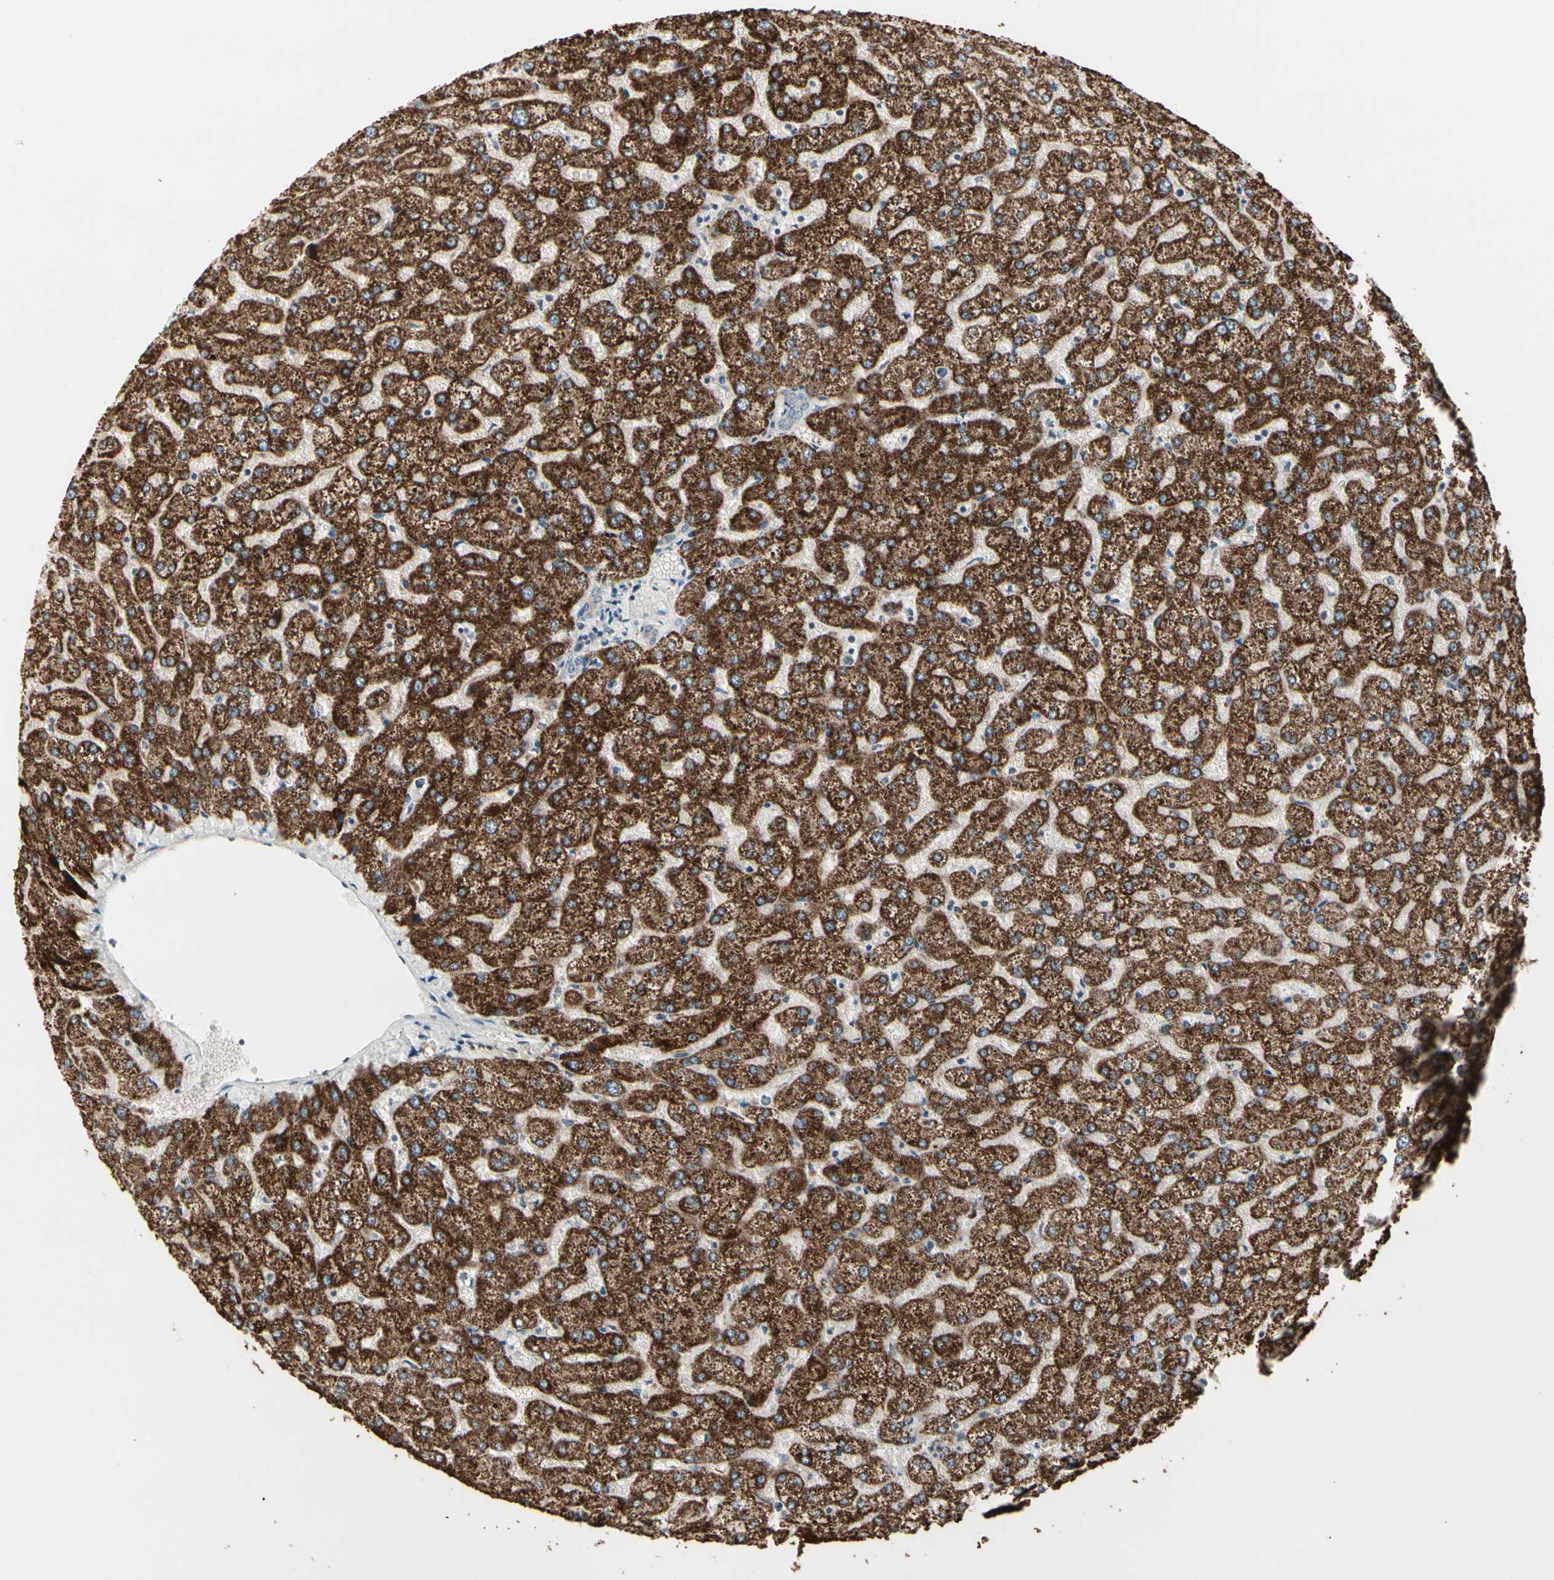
{"staining": {"intensity": "negative", "quantity": "none", "location": "none"}, "tissue": "liver", "cell_type": "Cholangiocytes", "image_type": "normal", "snomed": [{"axis": "morphology", "description": "Normal tissue, NOS"}, {"axis": "topography", "description": "Liver"}], "caption": "This is a photomicrograph of immunohistochemistry staining of unremarkable liver, which shows no expression in cholangiocytes. (Stains: DAB immunohistochemistry (IHC) with hematoxylin counter stain, Microscopy: brightfield microscopy at high magnification).", "gene": "TMEM176A", "patient": {"sex": "female", "age": 32}}